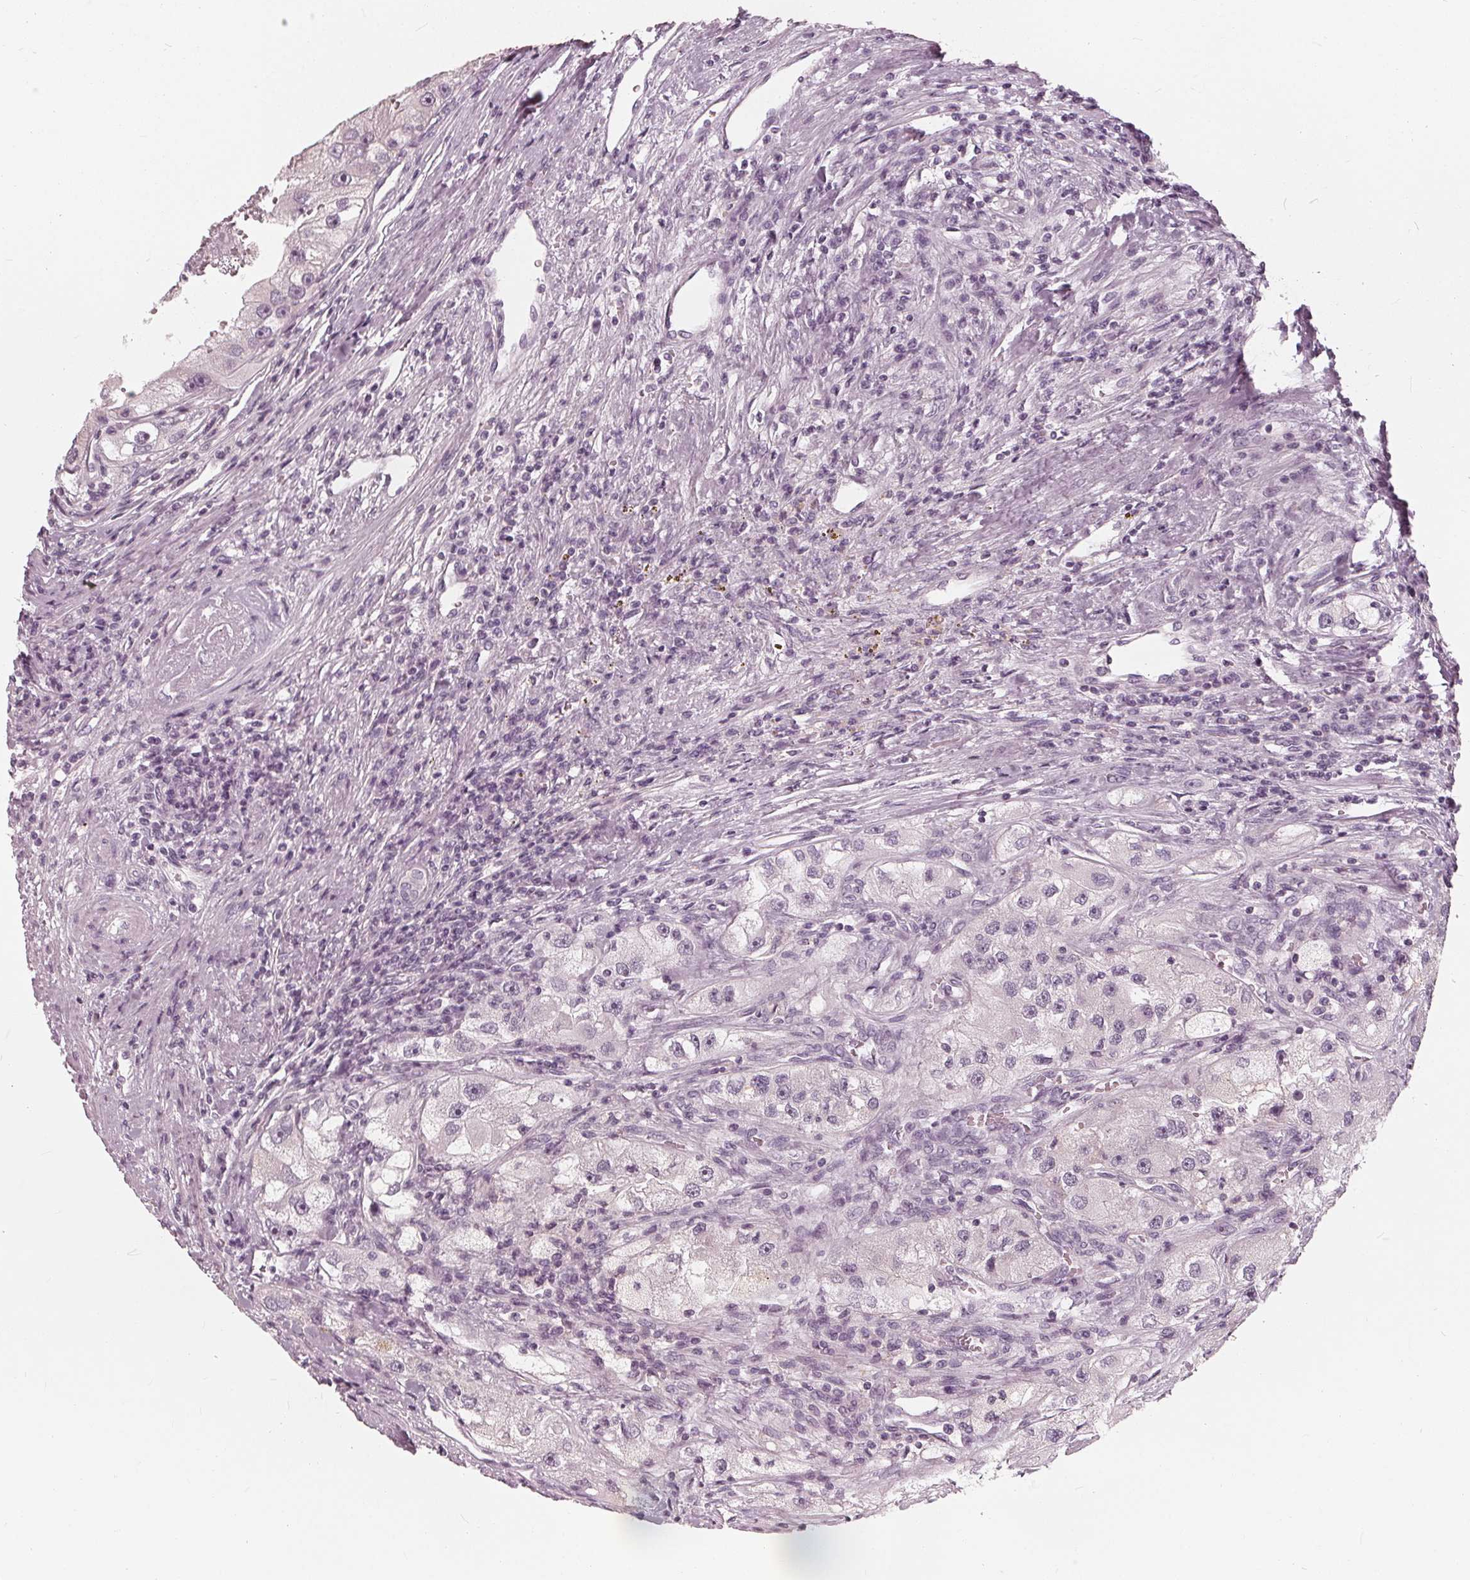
{"staining": {"intensity": "negative", "quantity": "none", "location": "none"}, "tissue": "renal cancer", "cell_type": "Tumor cells", "image_type": "cancer", "snomed": [{"axis": "morphology", "description": "Adenocarcinoma, NOS"}, {"axis": "topography", "description": "Kidney"}], "caption": "A histopathology image of renal cancer (adenocarcinoma) stained for a protein displays no brown staining in tumor cells.", "gene": "SAT2", "patient": {"sex": "male", "age": 63}}